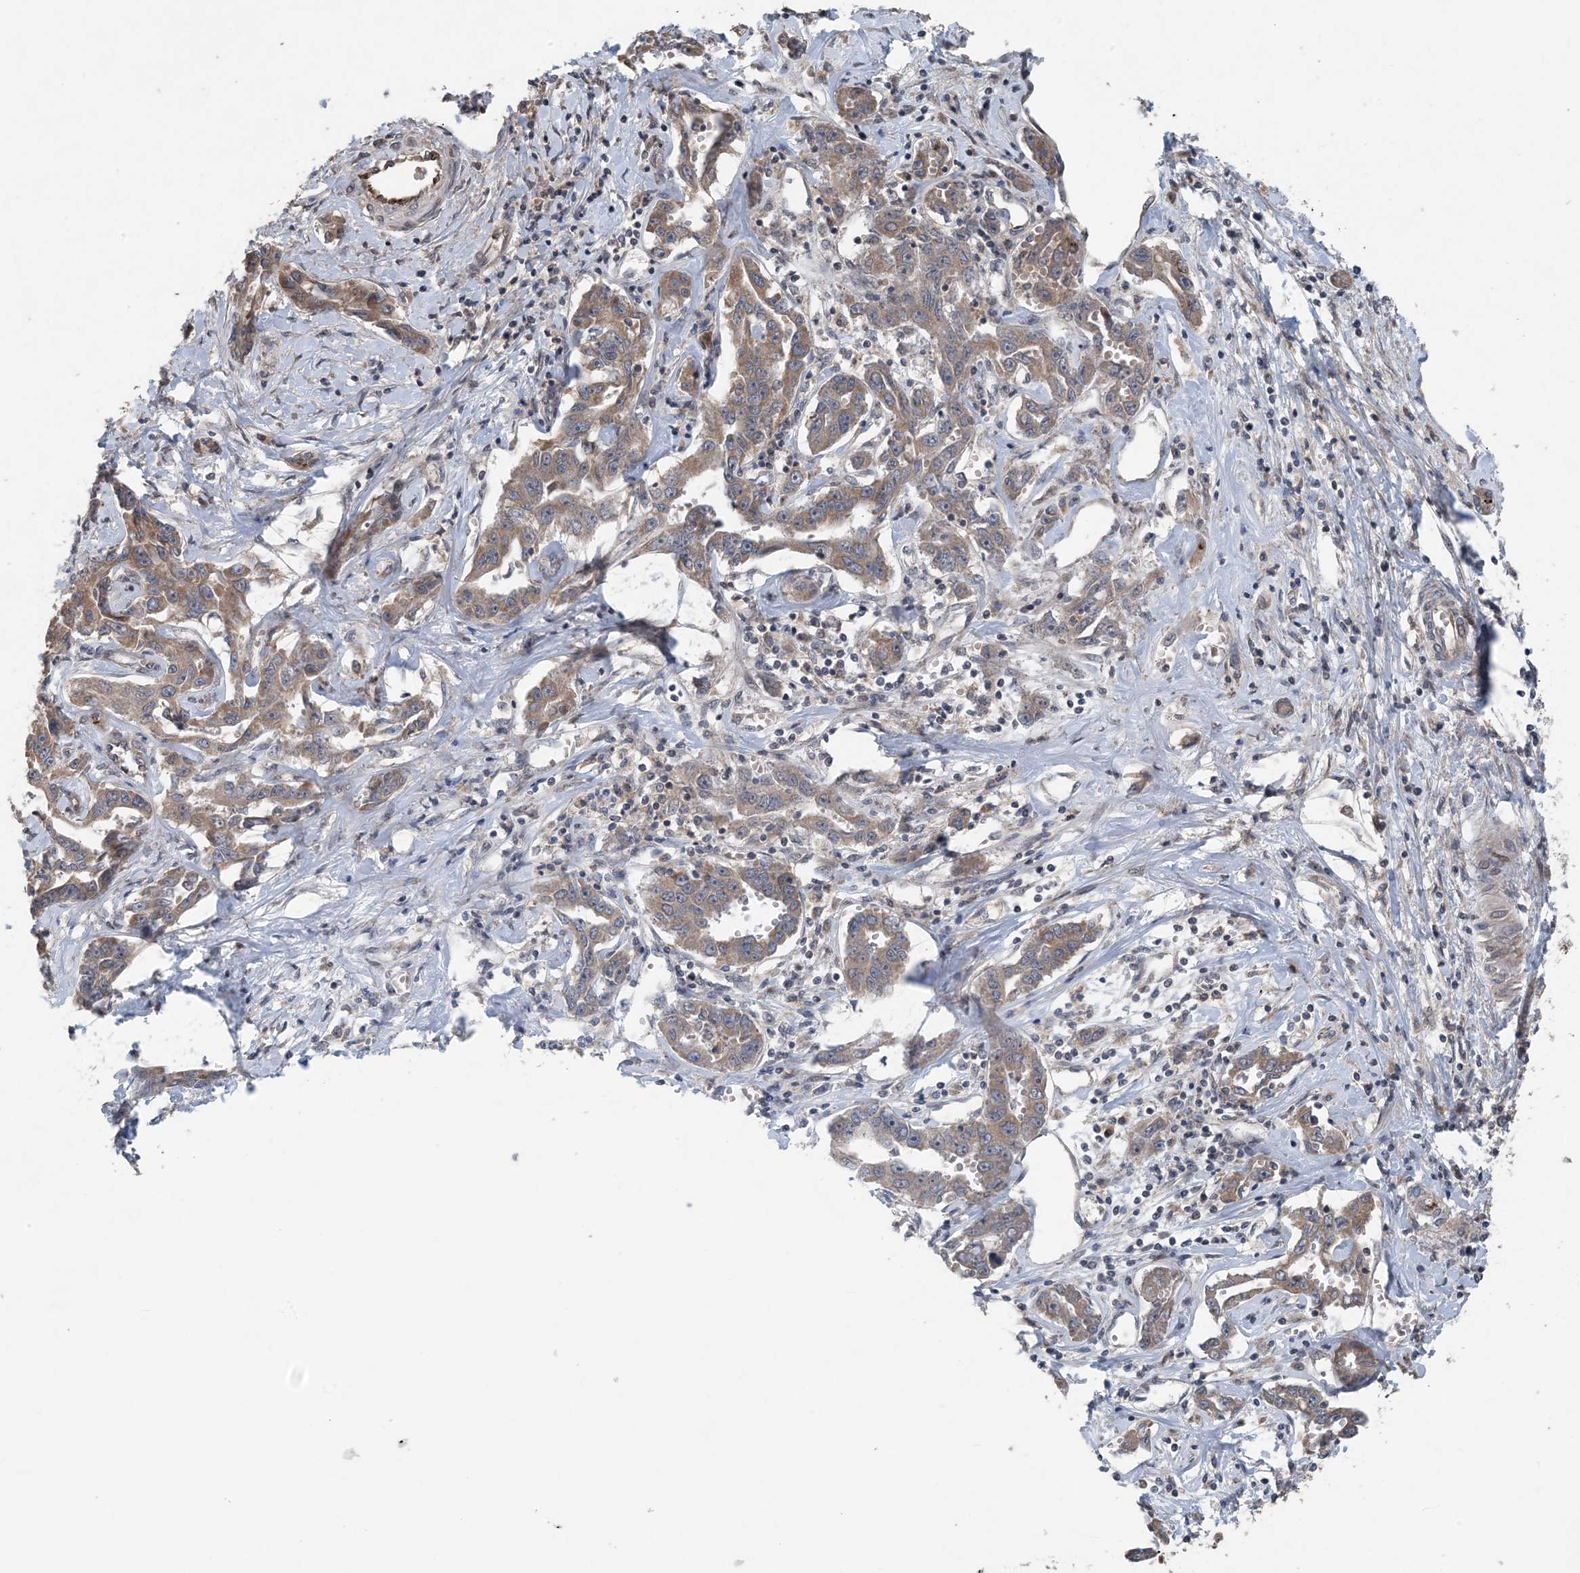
{"staining": {"intensity": "weak", "quantity": ">75%", "location": "cytoplasmic/membranous"}, "tissue": "liver cancer", "cell_type": "Tumor cells", "image_type": "cancer", "snomed": [{"axis": "morphology", "description": "Cholangiocarcinoma"}, {"axis": "topography", "description": "Liver"}], "caption": "Immunohistochemical staining of human liver cancer exhibits low levels of weak cytoplasmic/membranous protein staining in approximately >75% of tumor cells.", "gene": "MYO9B", "patient": {"sex": "male", "age": 59}}